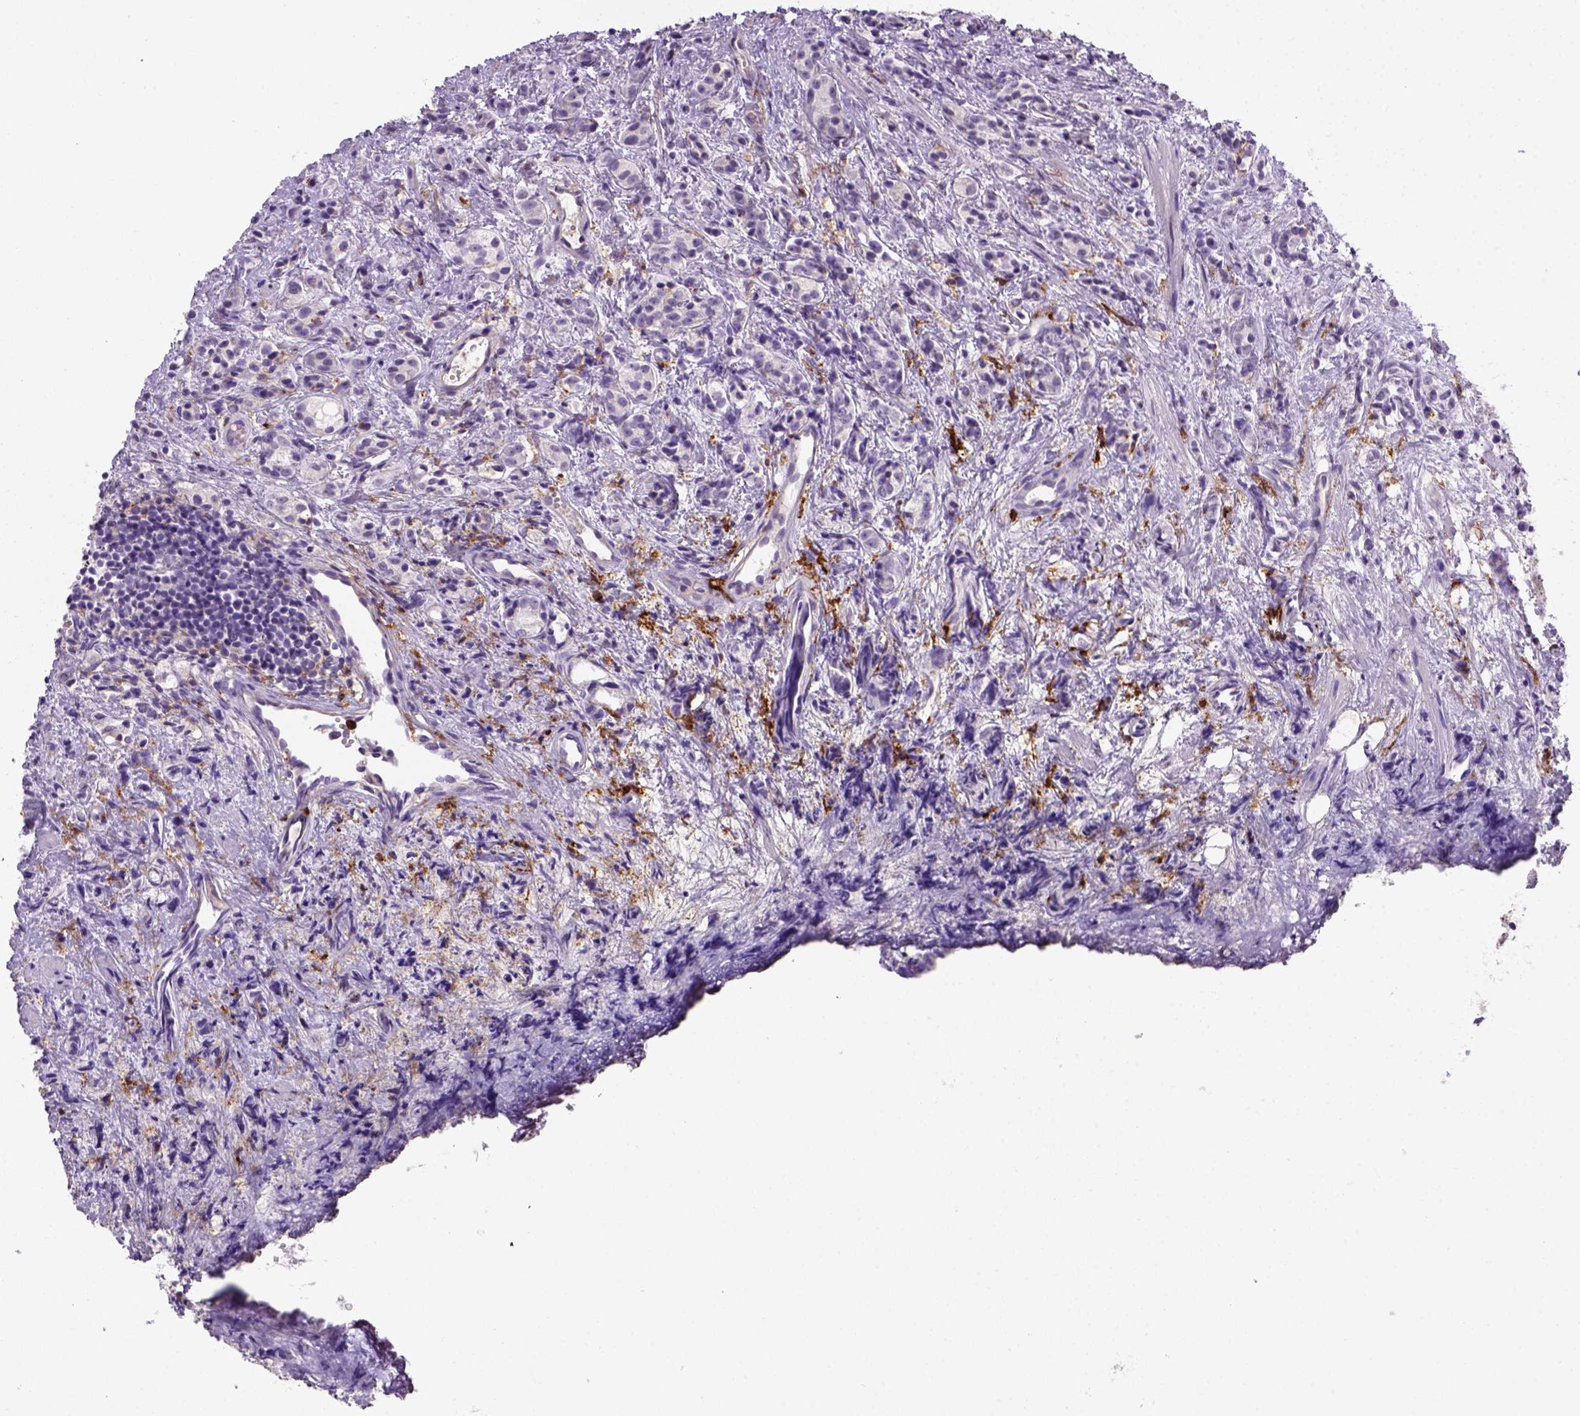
{"staining": {"intensity": "negative", "quantity": "none", "location": "none"}, "tissue": "prostate cancer", "cell_type": "Tumor cells", "image_type": "cancer", "snomed": [{"axis": "morphology", "description": "Adenocarcinoma, High grade"}, {"axis": "topography", "description": "Prostate"}], "caption": "IHC micrograph of adenocarcinoma (high-grade) (prostate) stained for a protein (brown), which exhibits no expression in tumor cells.", "gene": "CD14", "patient": {"sex": "male", "age": 53}}